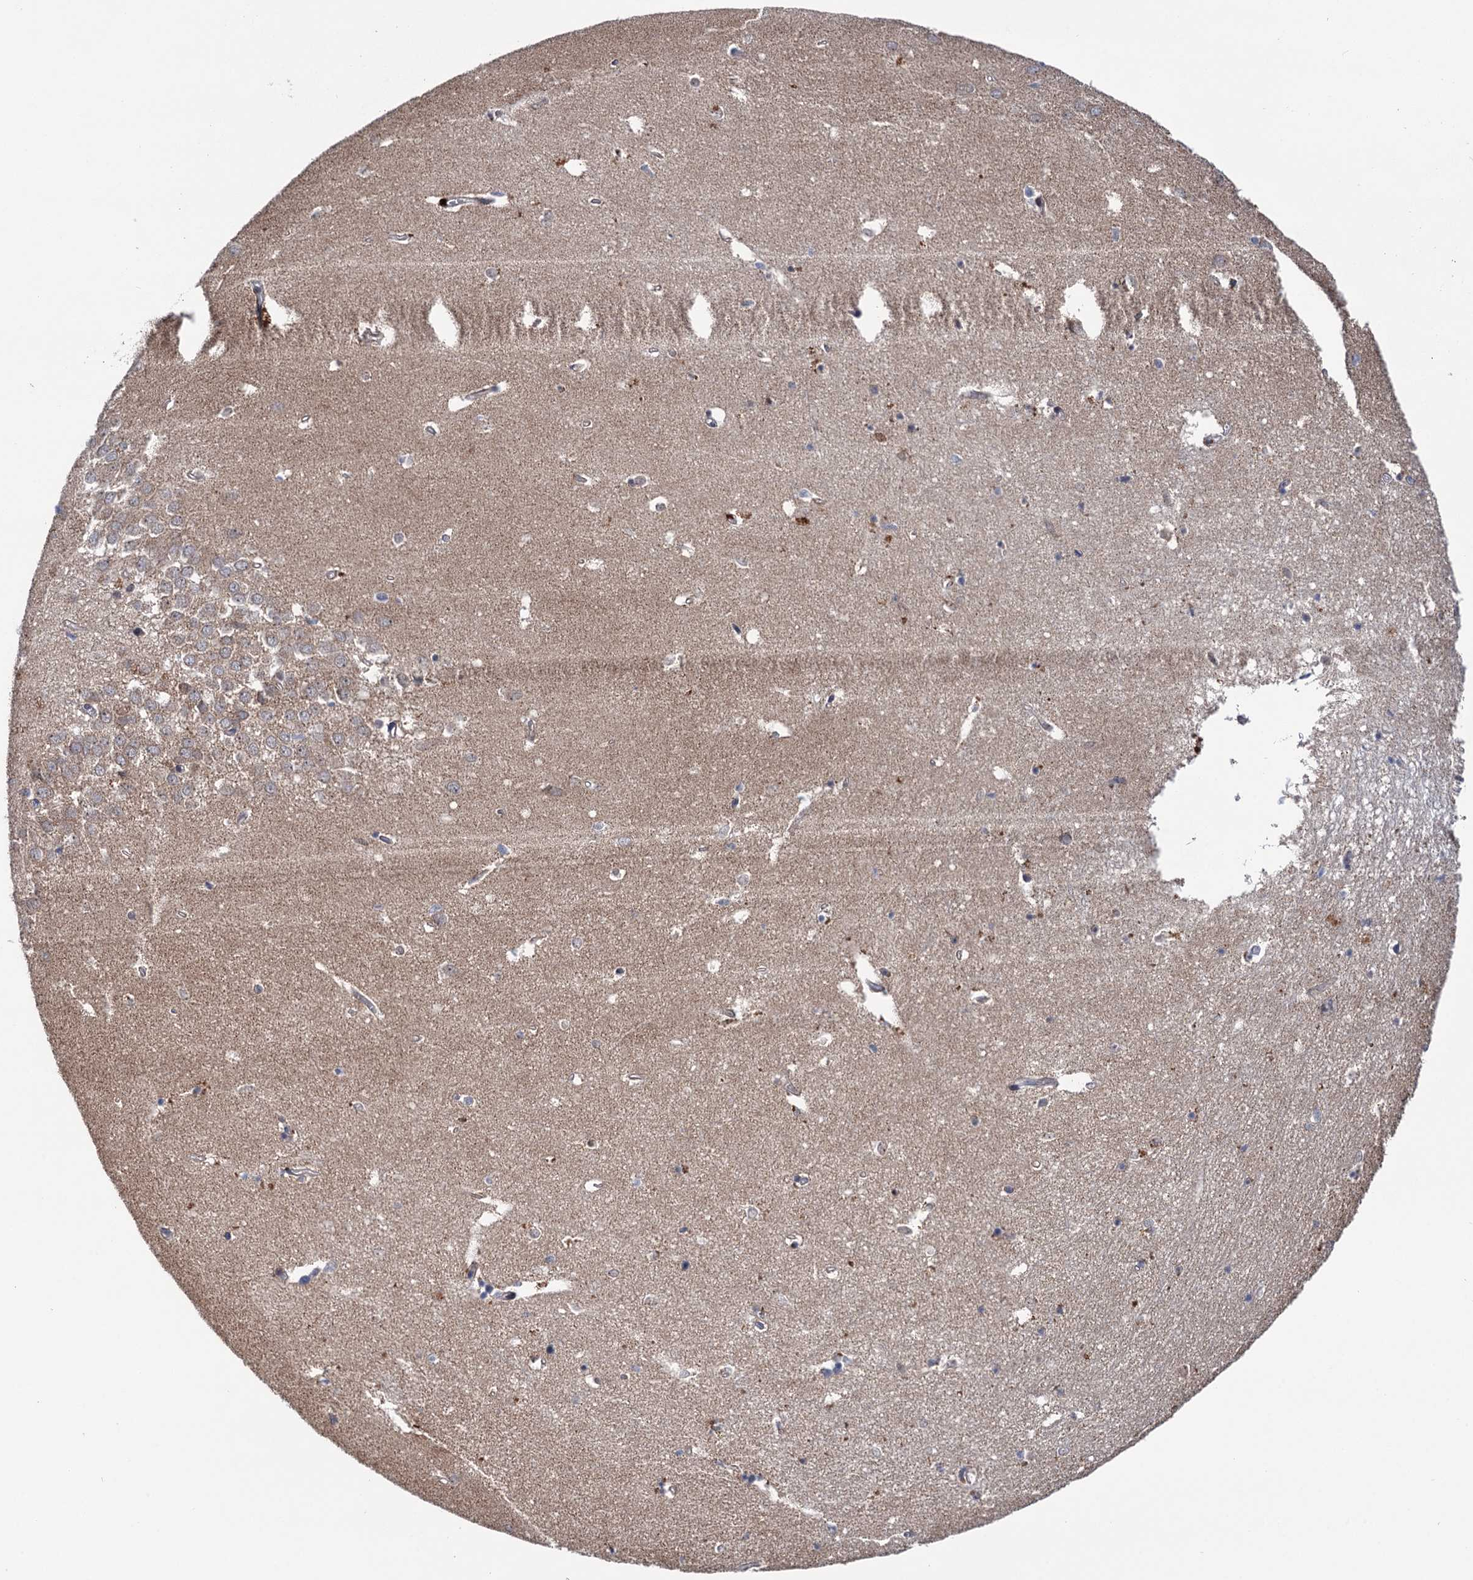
{"staining": {"intensity": "moderate", "quantity": "<25%", "location": "cytoplasmic/membranous"}, "tissue": "hippocampus", "cell_type": "Glial cells", "image_type": "normal", "snomed": [{"axis": "morphology", "description": "Normal tissue, NOS"}, {"axis": "topography", "description": "Hippocampus"}], "caption": "An immunohistochemistry (IHC) micrograph of normal tissue is shown. Protein staining in brown labels moderate cytoplasmic/membranous positivity in hippocampus within glial cells. (DAB (3,3'-diaminobenzidine) IHC with brightfield microscopy, high magnification).", "gene": "SUCLA2", "patient": {"sex": "female", "age": 64}}